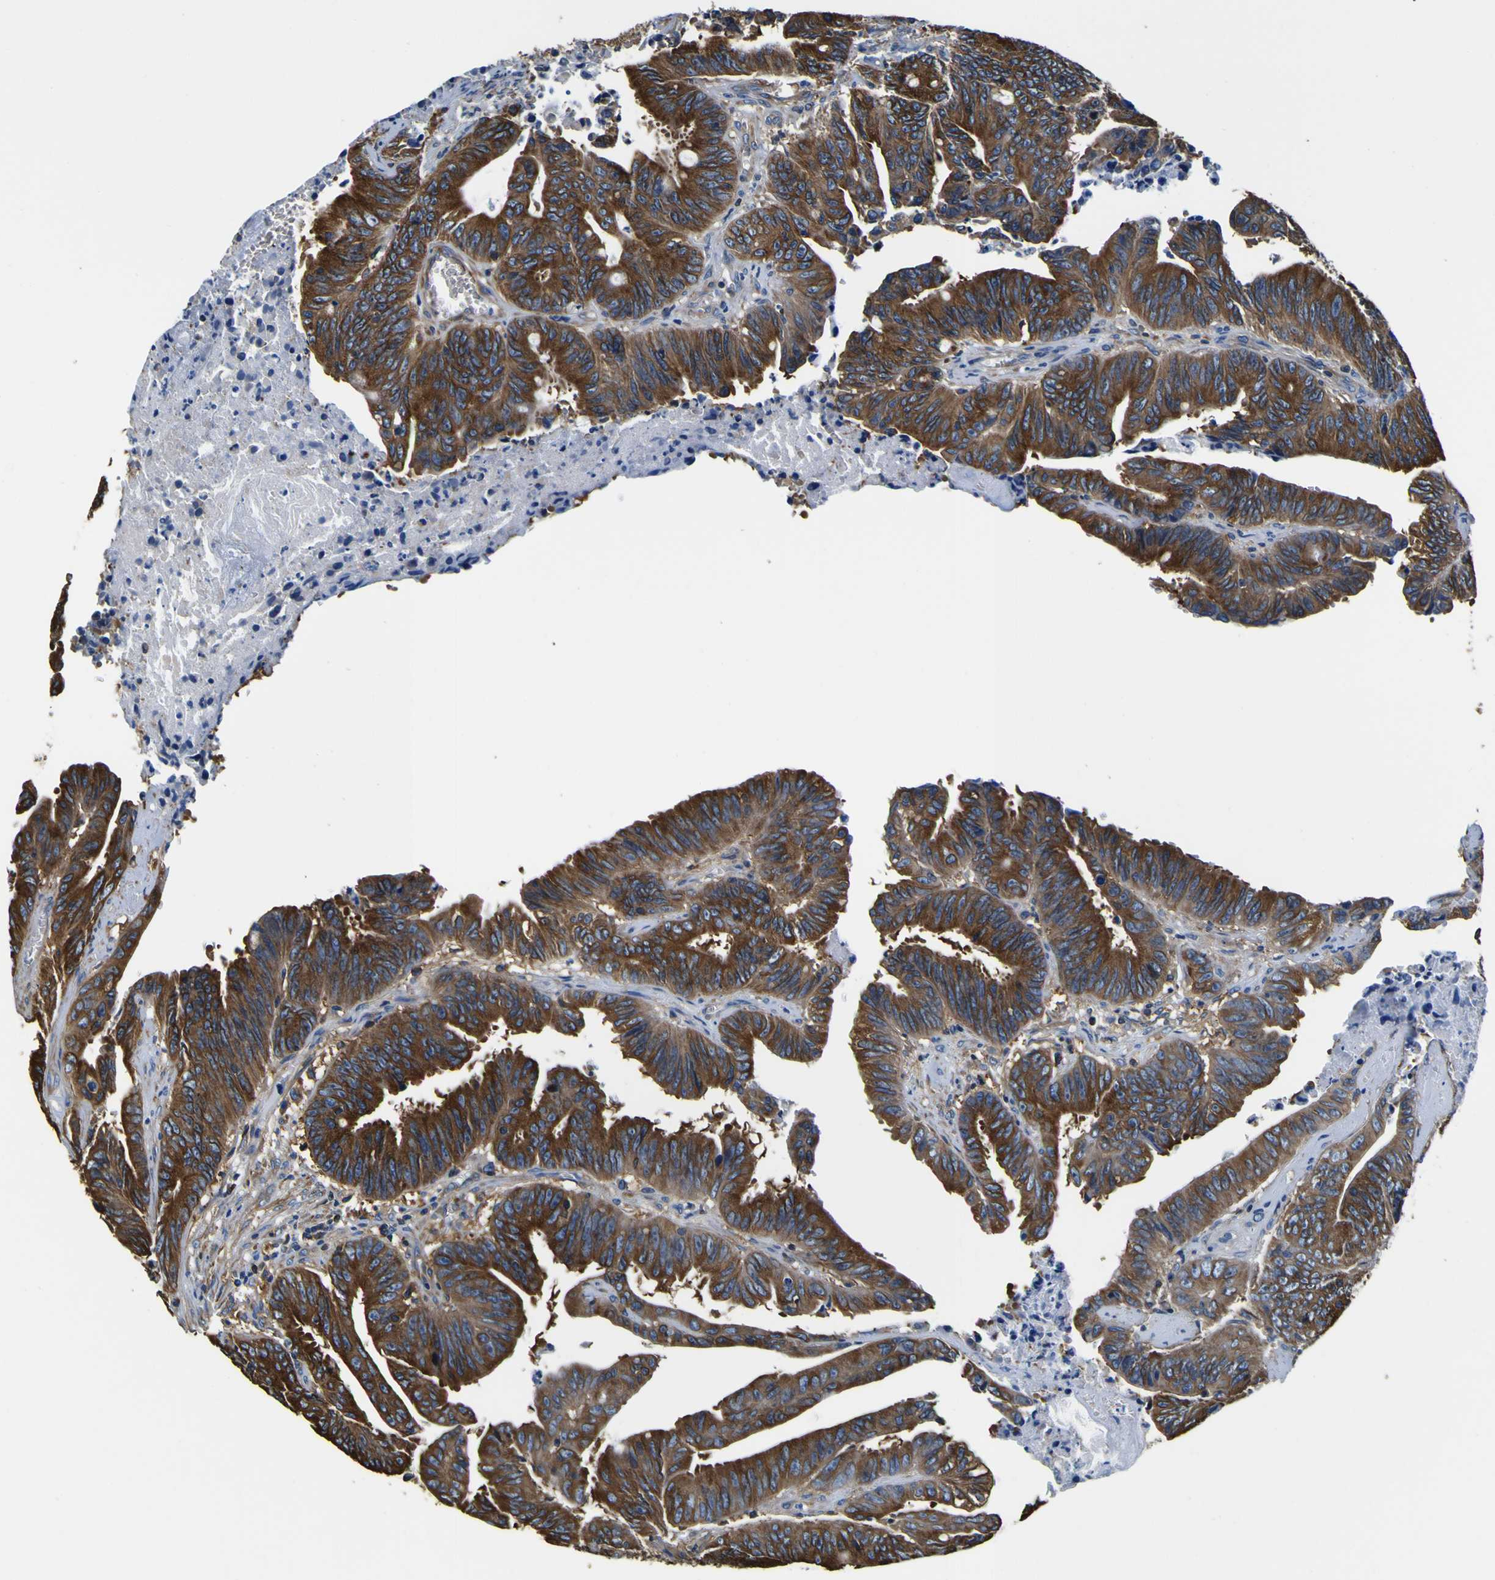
{"staining": {"intensity": "strong", "quantity": ">75%", "location": "cytoplasmic/membranous"}, "tissue": "colorectal cancer", "cell_type": "Tumor cells", "image_type": "cancer", "snomed": [{"axis": "morphology", "description": "Adenocarcinoma, NOS"}, {"axis": "topography", "description": "Colon"}], "caption": "Immunohistochemical staining of human colorectal cancer (adenocarcinoma) reveals high levels of strong cytoplasmic/membranous expression in about >75% of tumor cells.", "gene": "TUBA1B", "patient": {"sex": "male", "age": 45}}